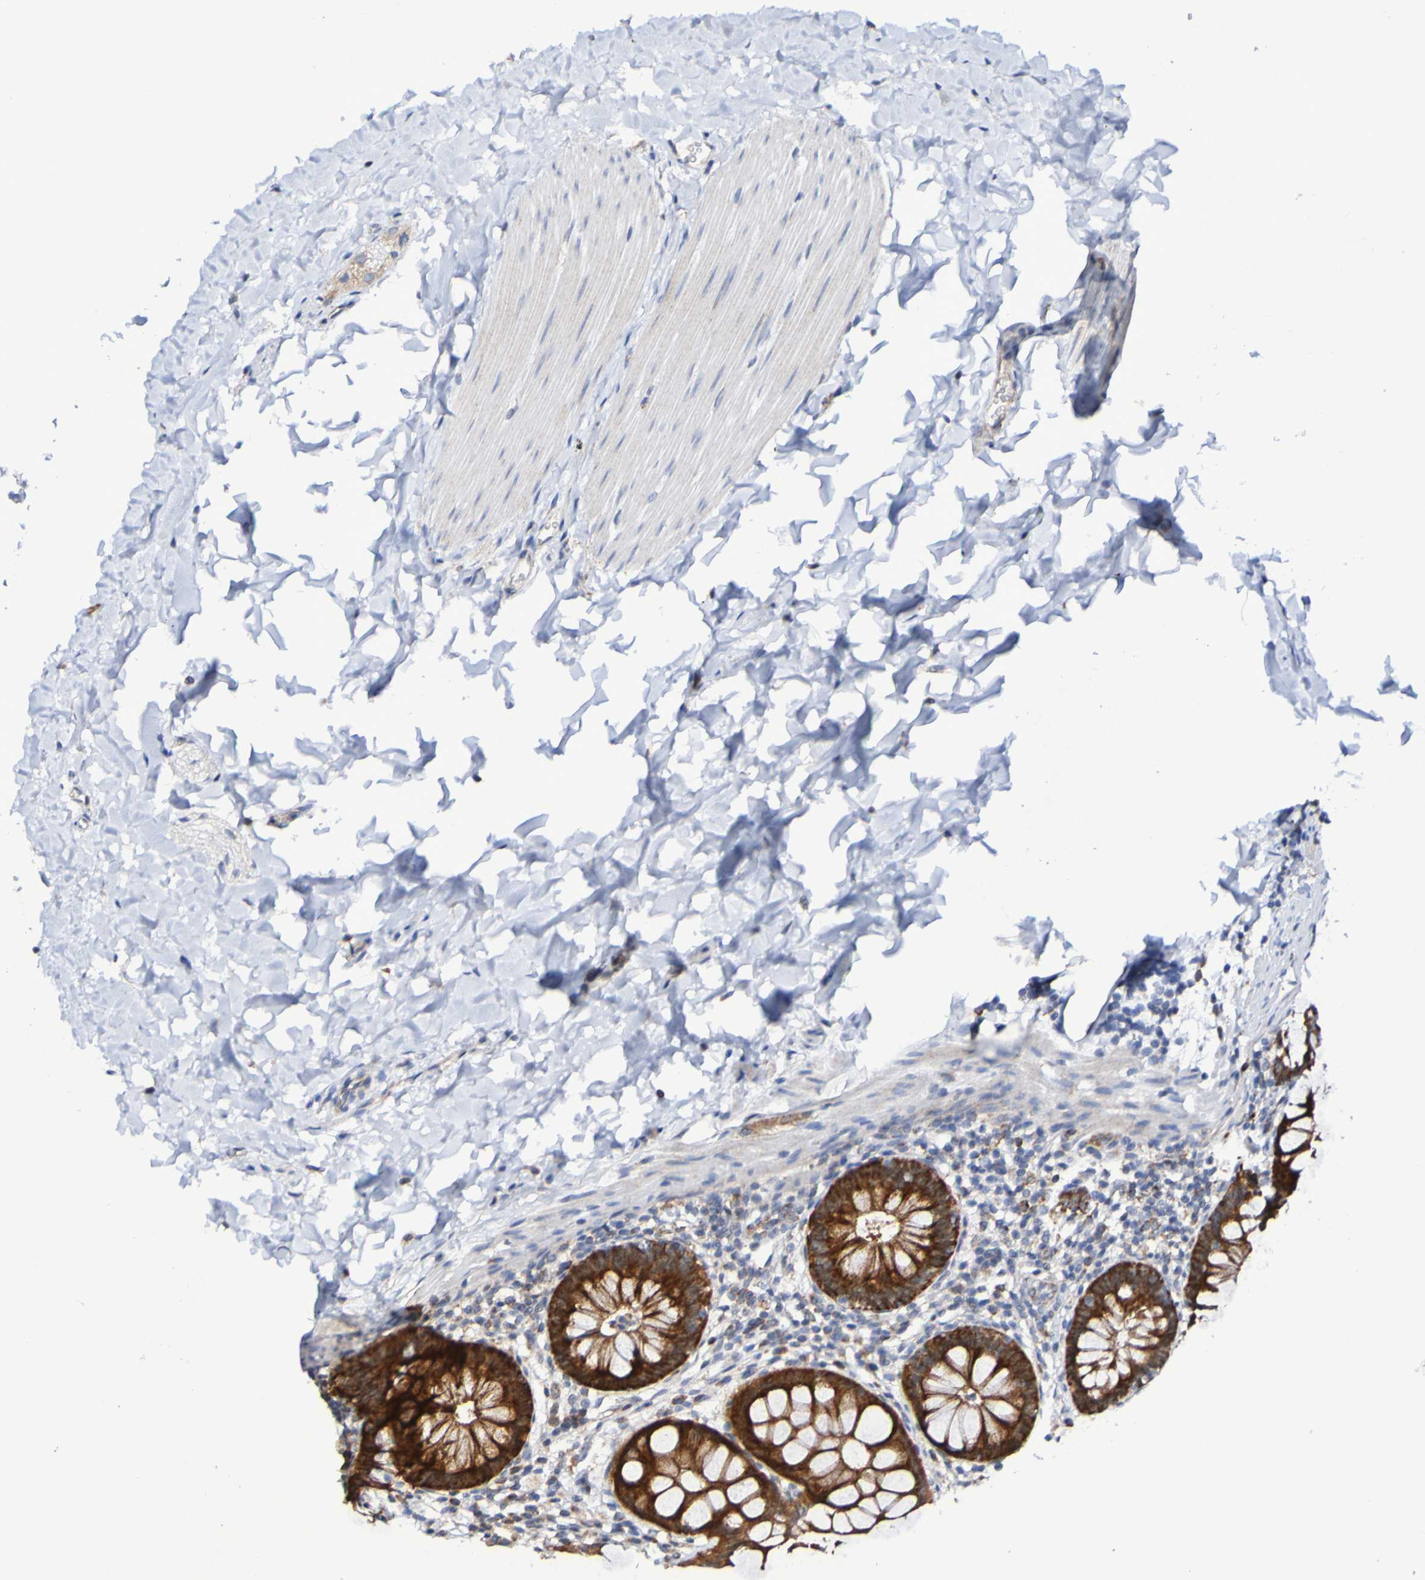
{"staining": {"intensity": "strong", "quantity": ">75%", "location": "cytoplasmic/membranous"}, "tissue": "rectum", "cell_type": "Glandular cells", "image_type": "normal", "snomed": [{"axis": "morphology", "description": "Normal tissue, NOS"}, {"axis": "topography", "description": "Rectum"}], "caption": "This image exhibits normal rectum stained with immunohistochemistry to label a protein in brown. The cytoplasmic/membranous of glandular cells show strong positivity for the protein. Nuclei are counter-stained blue.", "gene": "GJB1", "patient": {"sex": "female", "age": 24}}